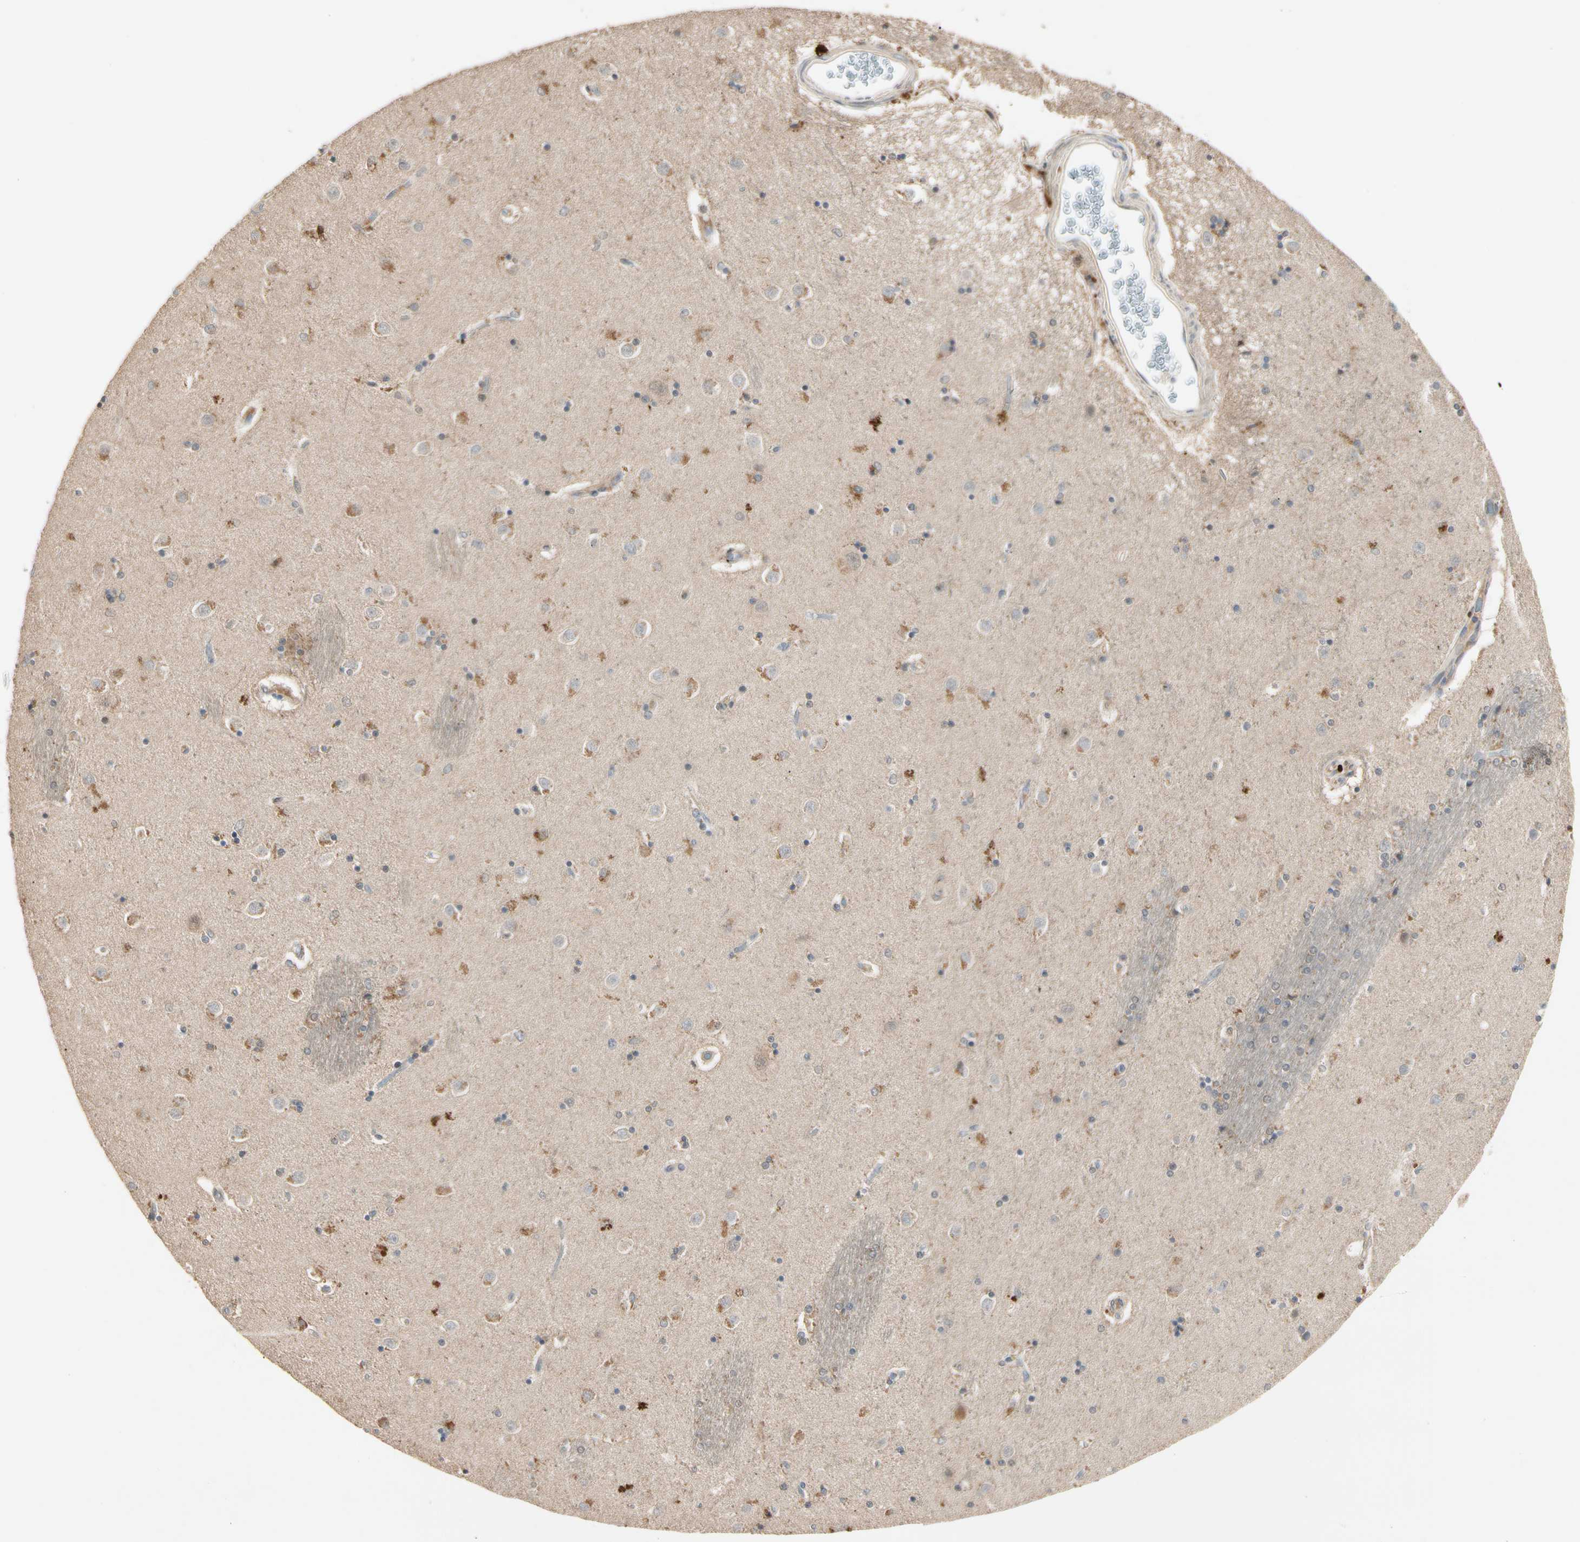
{"staining": {"intensity": "weak", "quantity": "<25%", "location": "cytoplasmic/membranous"}, "tissue": "caudate", "cell_type": "Glial cells", "image_type": "normal", "snomed": [{"axis": "morphology", "description": "Normal tissue, NOS"}, {"axis": "topography", "description": "Lateral ventricle wall"}], "caption": "High power microscopy image of an immunohistochemistry image of unremarkable caudate, revealing no significant expression in glial cells. Nuclei are stained in blue.", "gene": "ATG4C", "patient": {"sex": "female", "age": 54}}